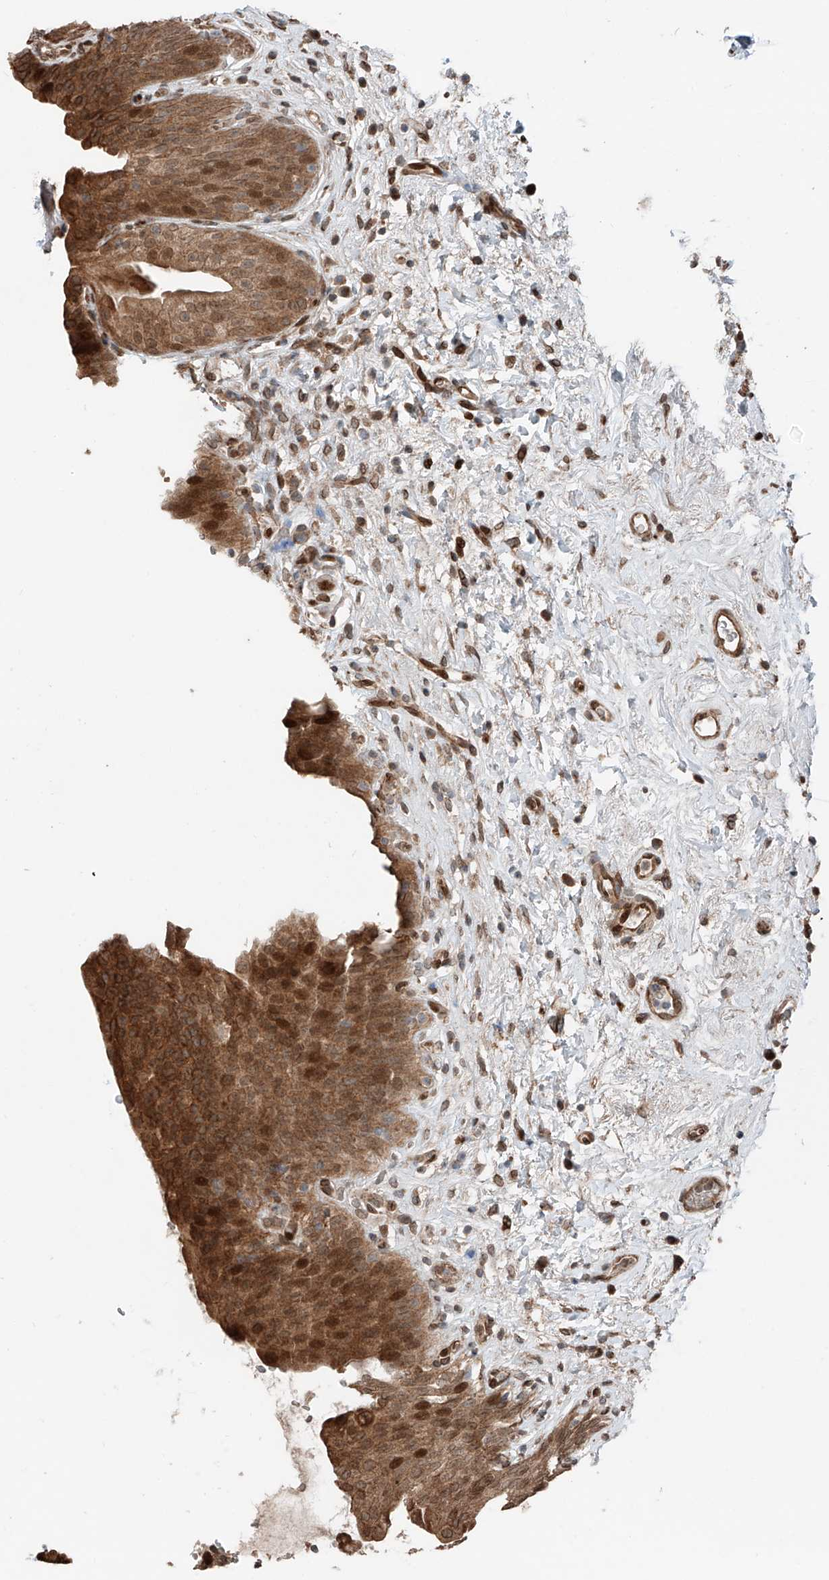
{"staining": {"intensity": "moderate", "quantity": ">75%", "location": "cytoplasmic/membranous,nuclear"}, "tissue": "urinary bladder", "cell_type": "Urothelial cells", "image_type": "normal", "snomed": [{"axis": "morphology", "description": "Normal tissue, NOS"}, {"axis": "topography", "description": "Urinary bladder"}], "caption": "An IHC micrograph of normal tissue is shown. Protein staining in brown labels moderate cytoplasmic/membranous,nuclear positivity in urinary bladder within urothelial cells.", "gene": "CEP162", "patient": {"sex": "male", "age": 83}}